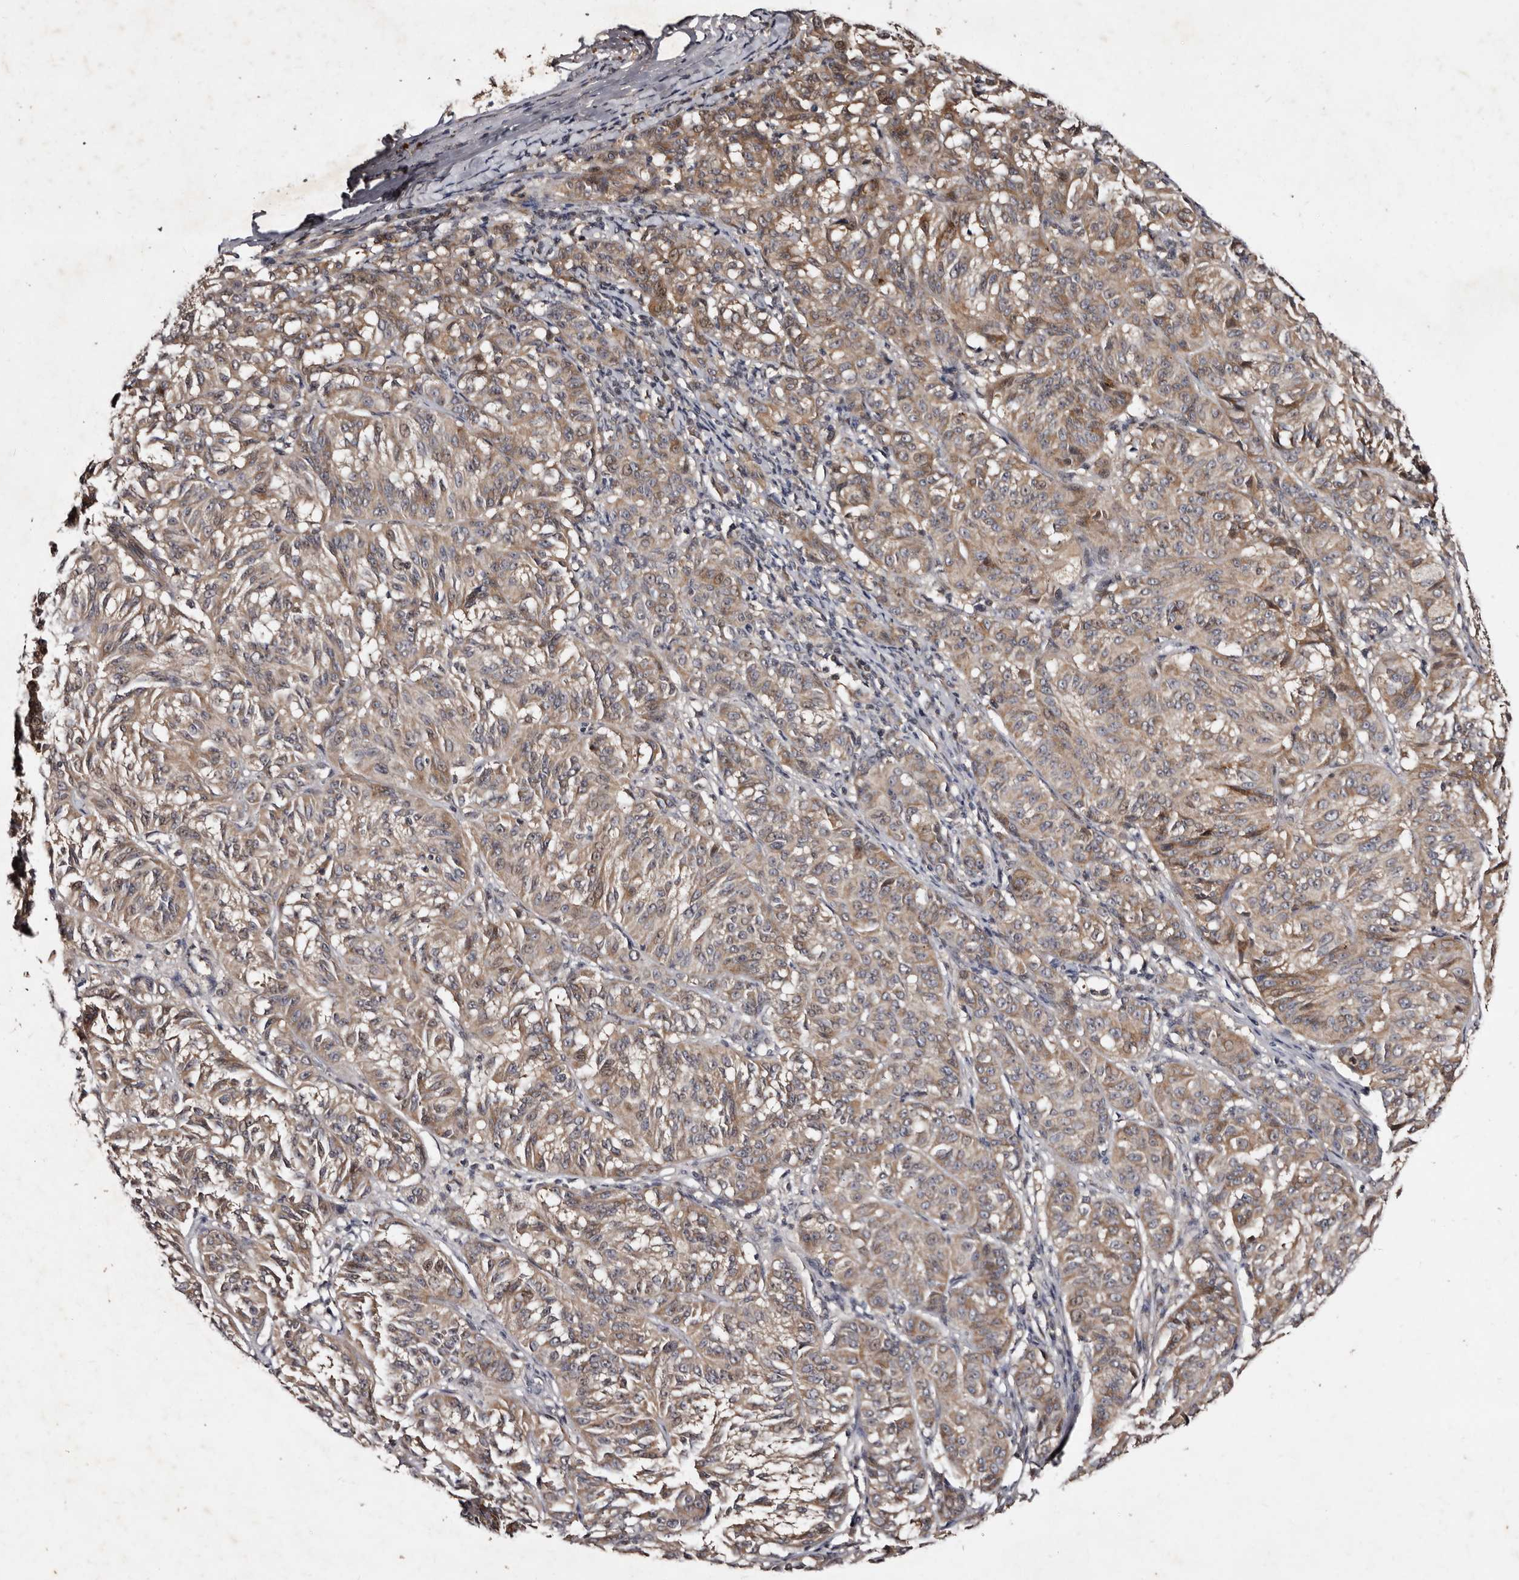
{"staining": {"intensity": "weak", "quantity": ">75%", "location": "cytoplasmic/membranous"}, "tissue": "melanoma", "cell_type": "Tumor cells", "image_type": "cancer", "snomed": [{"axis": "morphology", "description": "Malignant melanoma, NOS"}, {"axis": "topography", "description": "Skin"}], "caption": "This histopathology image exhibits melanoma stained with IHC to label a protein in brown. The cytoplasmic/membranous of tumor cells show weak positivity for the protein. Nuclei are counter-stained blue.", "gene": "MKRN3", "patient": {"sex": "female", "age": 72}}